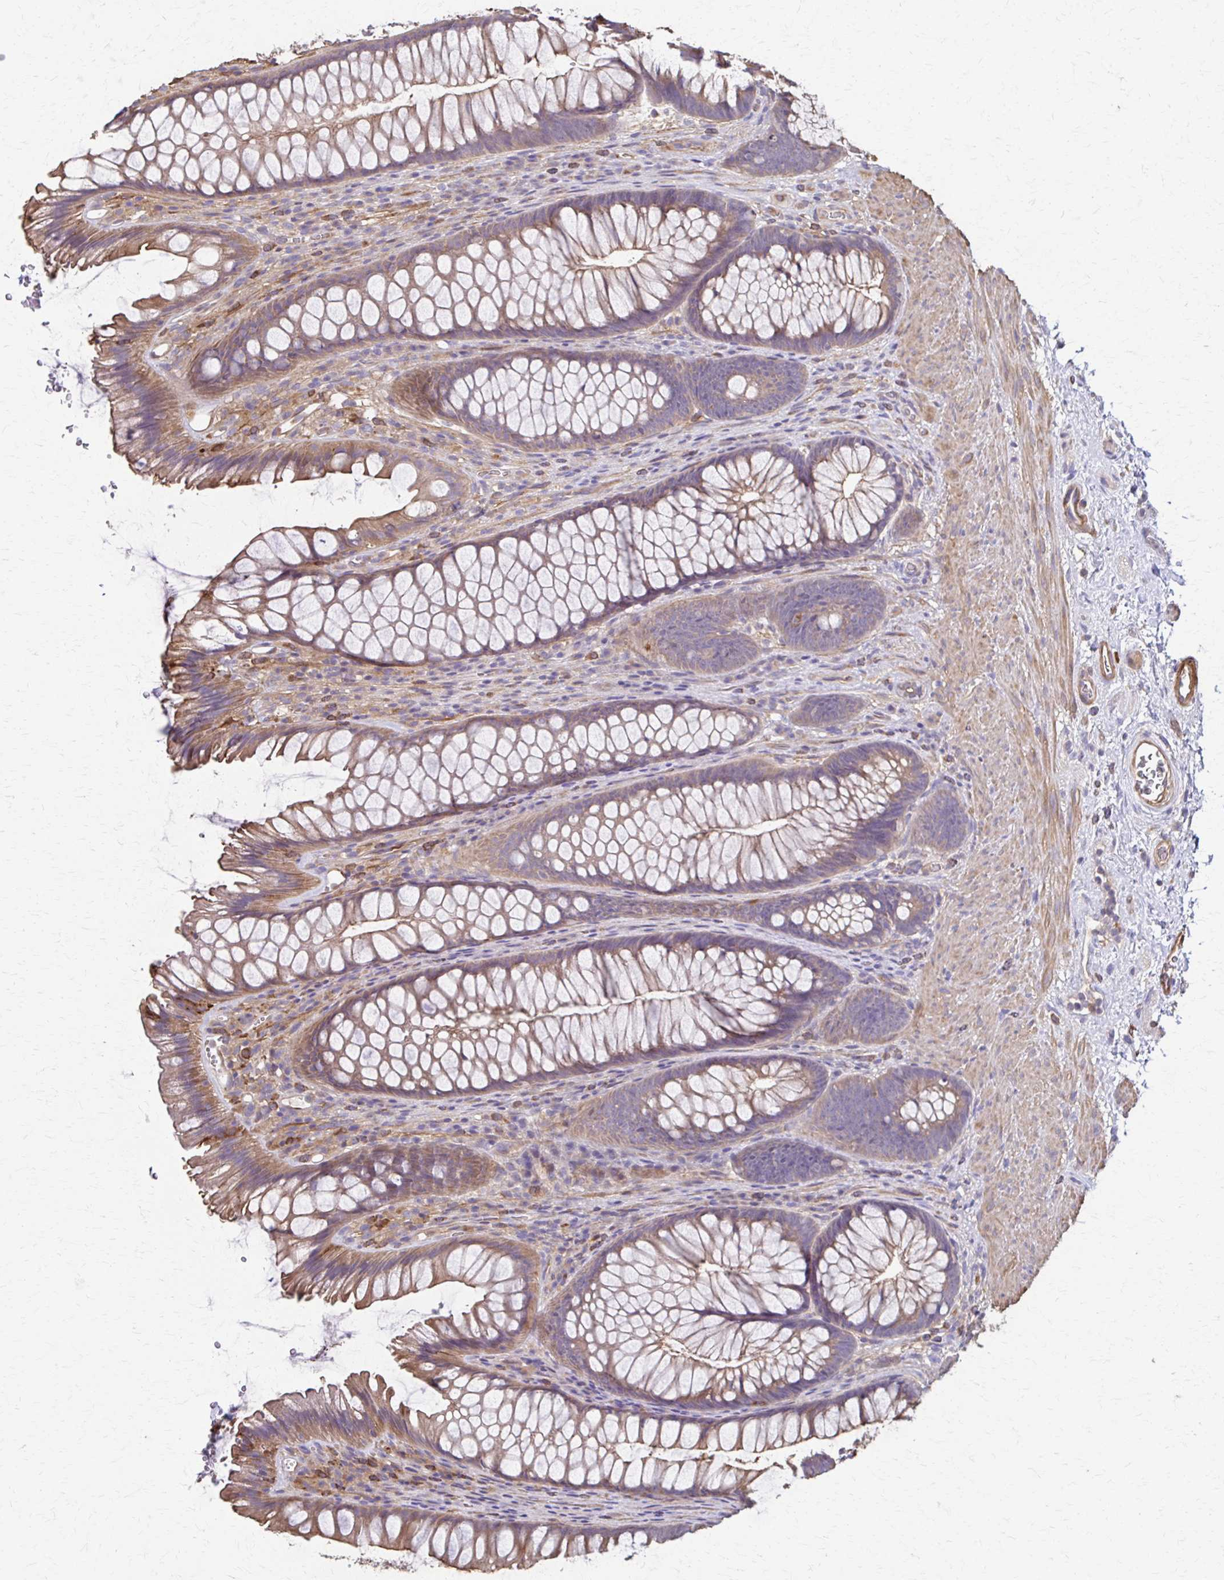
{"staining": {"intensity": "moderate", "quantity": "25%-75%", "location": "cytoplasmic/membranous"}, "tissue": "rectum", "cell_type": "Glandular cells", "image_type": "normal", "snomed": [{"axis": "morphology", "description": "Normal tissue, NOS"}, {"axis": "topography", "description": "Rectum"}], "caption": "A histopathology image of rectum stained for a protein demonstrates moderate cytoplasmic/membranous brown staining in glandular cells.", "gene": "DSP", "patient": {"sex": "male", "age": 53}}